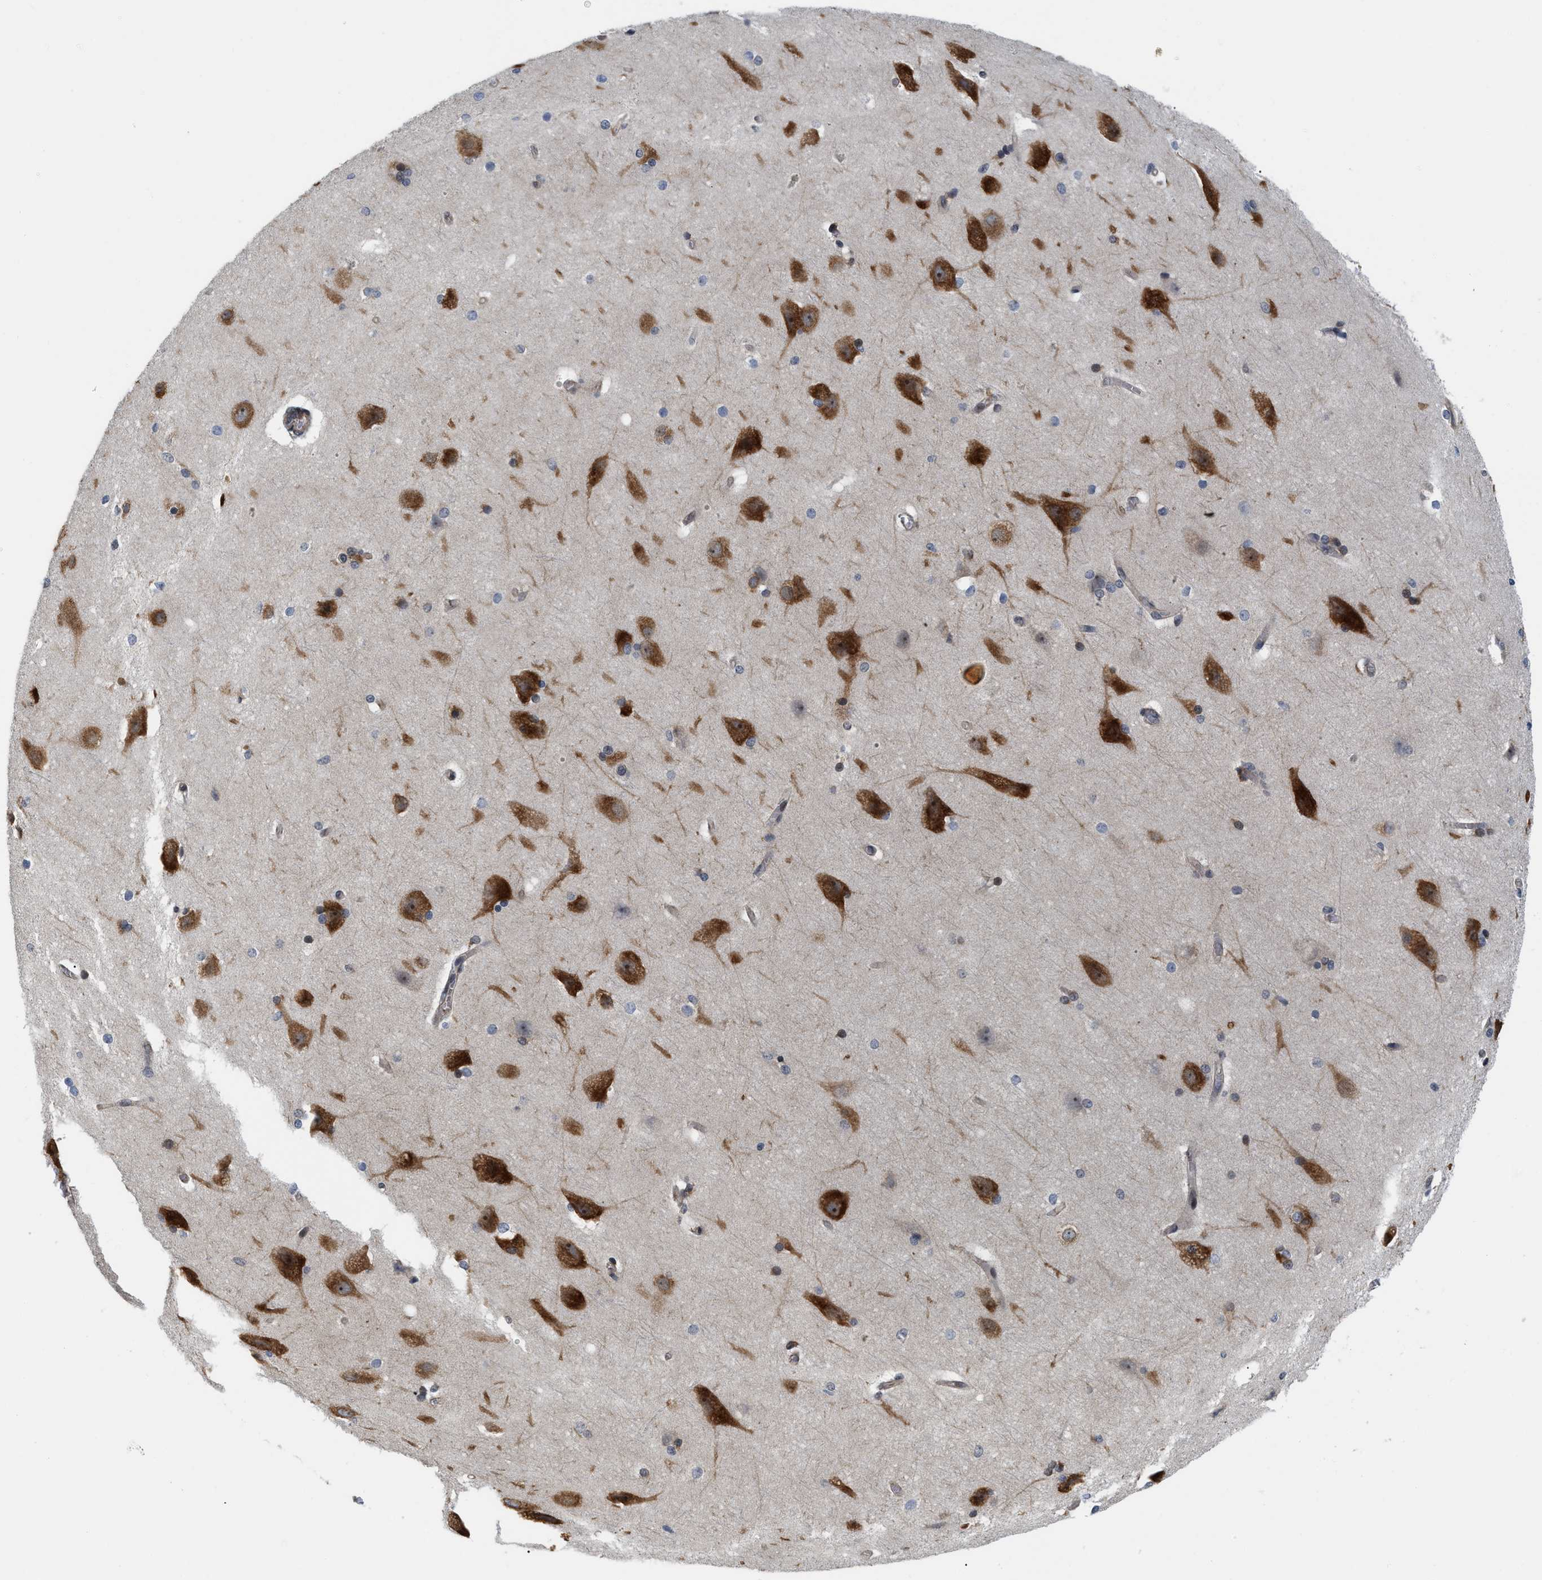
{"staining": {"intensity": "weak", "quantity": ">75%", "location": "cytoplasmic/membranous"}, "tissue": "cerebral cortex", "cell_type": "Endothelial cells", "image_type": "normal", "snomed": [{"axis": "morphology", "description": "Normal tissue, NOS"}, {"axis": "topography", "description": "Cerebral cortex"}, {"axis": "topography", "description": "Hippocampus"}], "caption": "Unremarkable cerebral cortex was stained to show a protein in brown. There is low levels of weak cytoplasmic/membranous expression in about >75% of endothelial cells. (DAB (3,3'-diaminobenzidine) = brown stain, brightfield microscopy at high magnification).", "gene": "GPRASP2", "patient": {"sex": "female", "age": 19}}